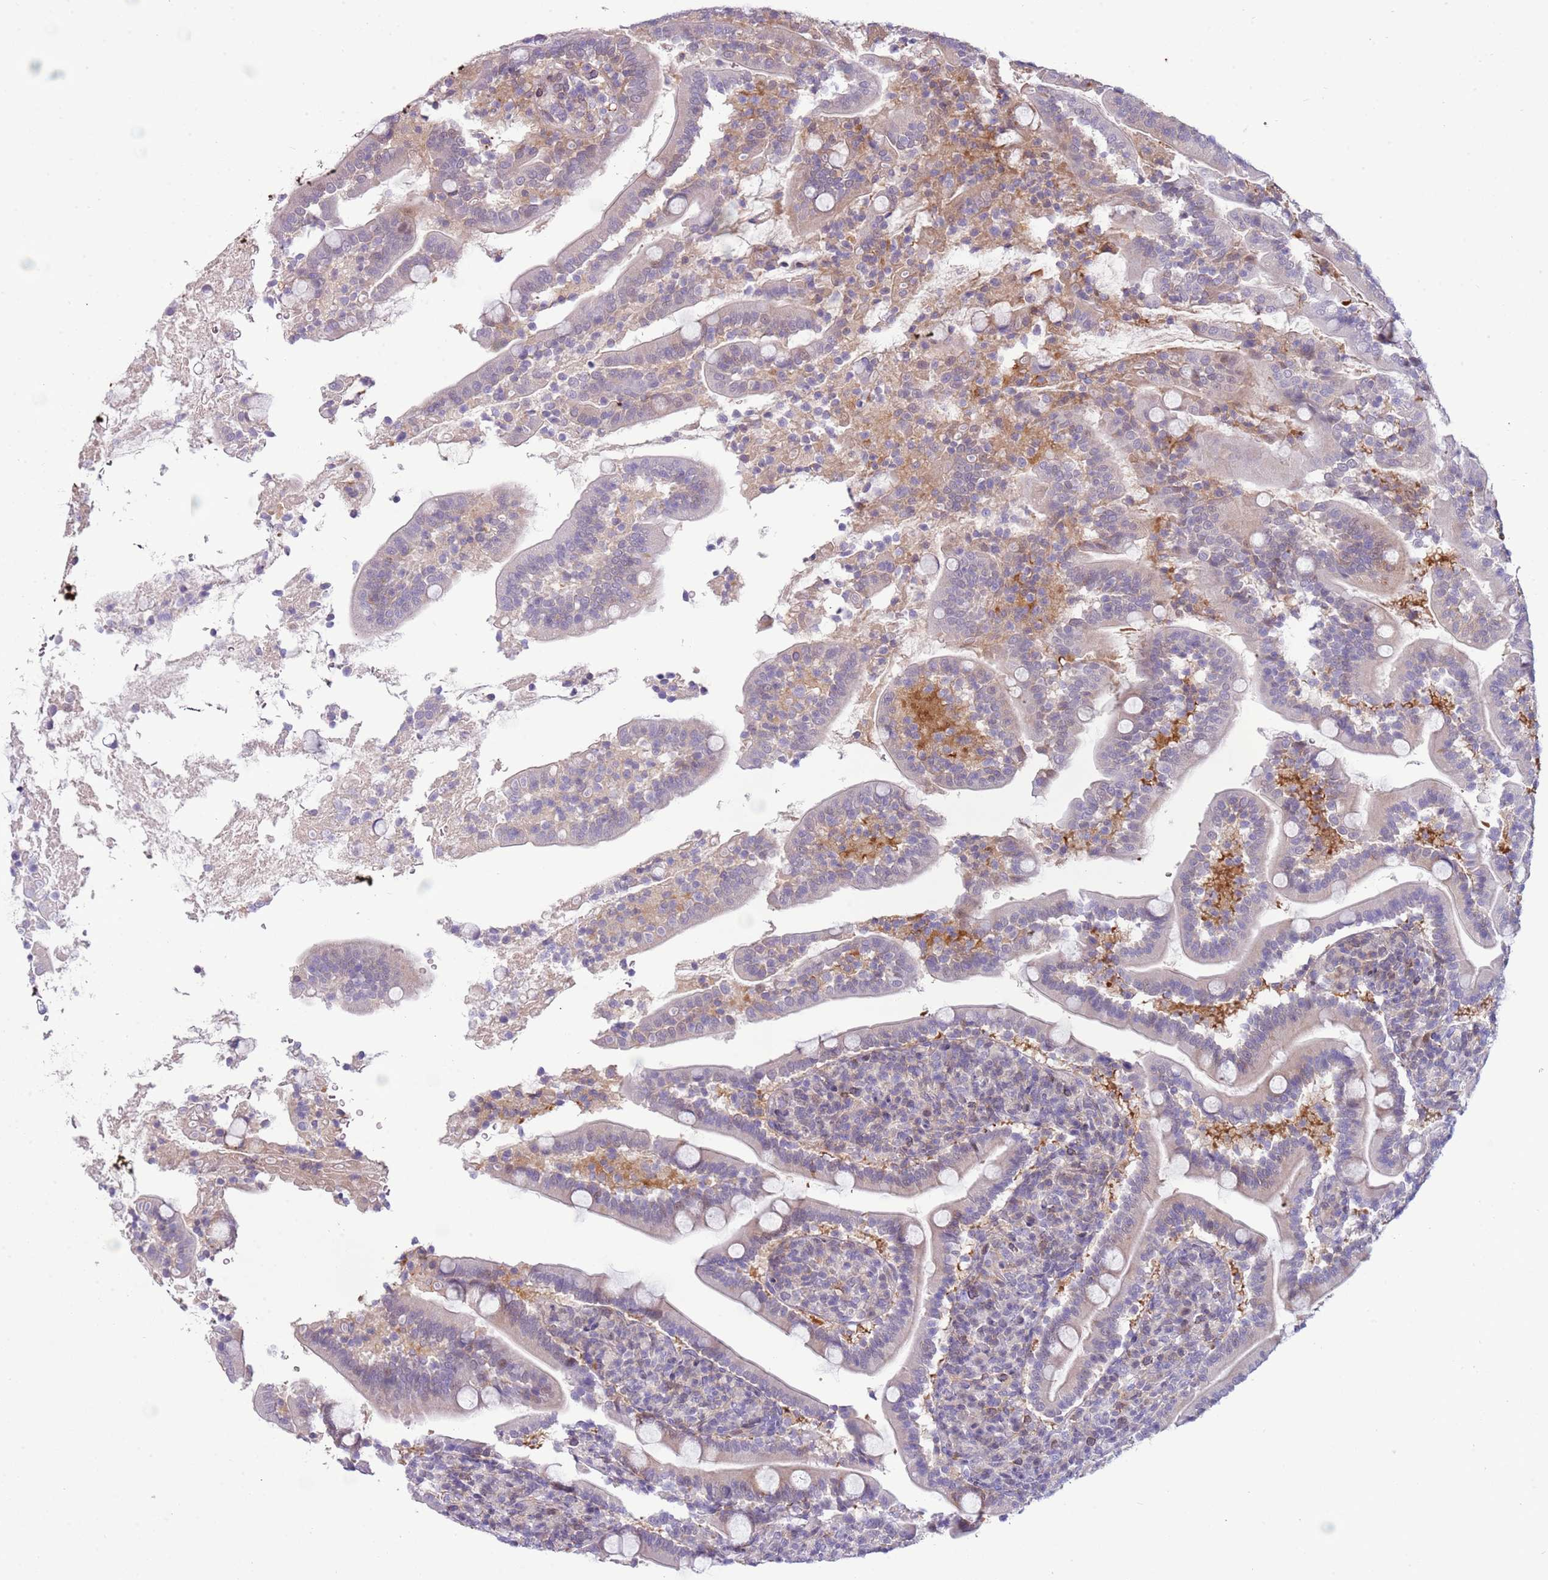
{"staining": {"intensity": "weak", "quantity": "<25%", "location": "cytoplasmic/membranous"}, "tissue": "duodenum", "cell_type": "Glandular cells", "image_type": "normal", "snomed": [{"axis": "morphology", "description": "Normal tissue, NOS"}, {"axis": "topography", "description": "Duodenum"}], "caption": "Immunohistochemistry of benign duodenum exhibits no staining in glandular cells. (DAB (3,3'-diaminobenzidine) IHC visualized using brightfield microscopy, high magnification).", "gene": "NBPF4", "patient": {"sex": "male", "age": 35}}